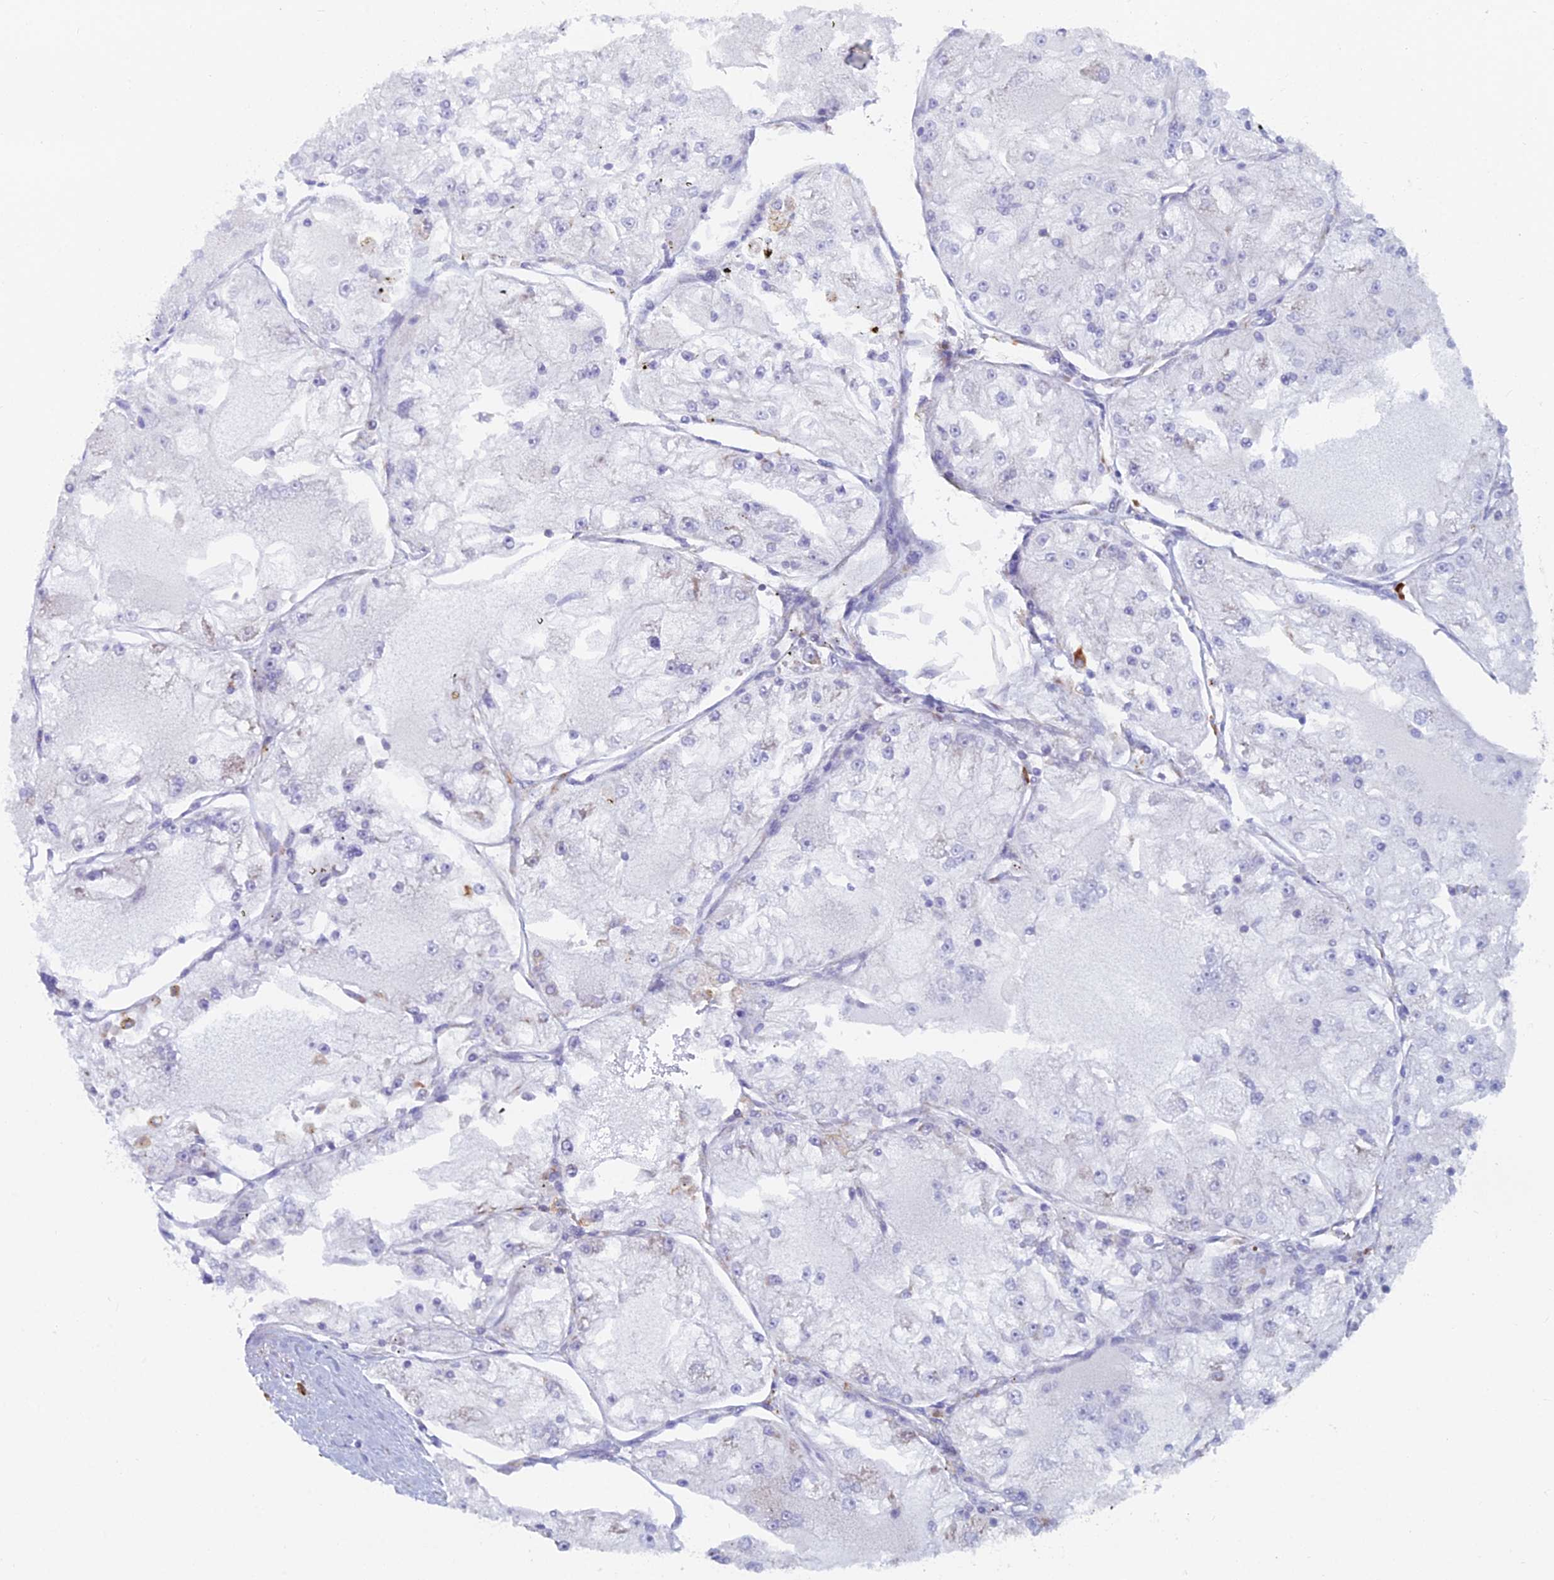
{"staining": {"intensity": "negative", "quantity": "none", "location": "none"}, "tissue": "renal cancer", "cell_type": "Tumor cells", "image_type": "cancer", "snomed": [{"axis": "morphology", "description": "Adenocarcinoma, NOS"}, {"axis": "topography", "description": "Kidney"}], "caption": "IHC photomicrograph of neoplastic tissue: adenocarcinoma (renal) stained with DAB (3,3'-diaminobenzidine) shows no significant protein staining in tumor cells.", "gene": "ABI3BP", "patient": {"sex": "female", "age": 72}}